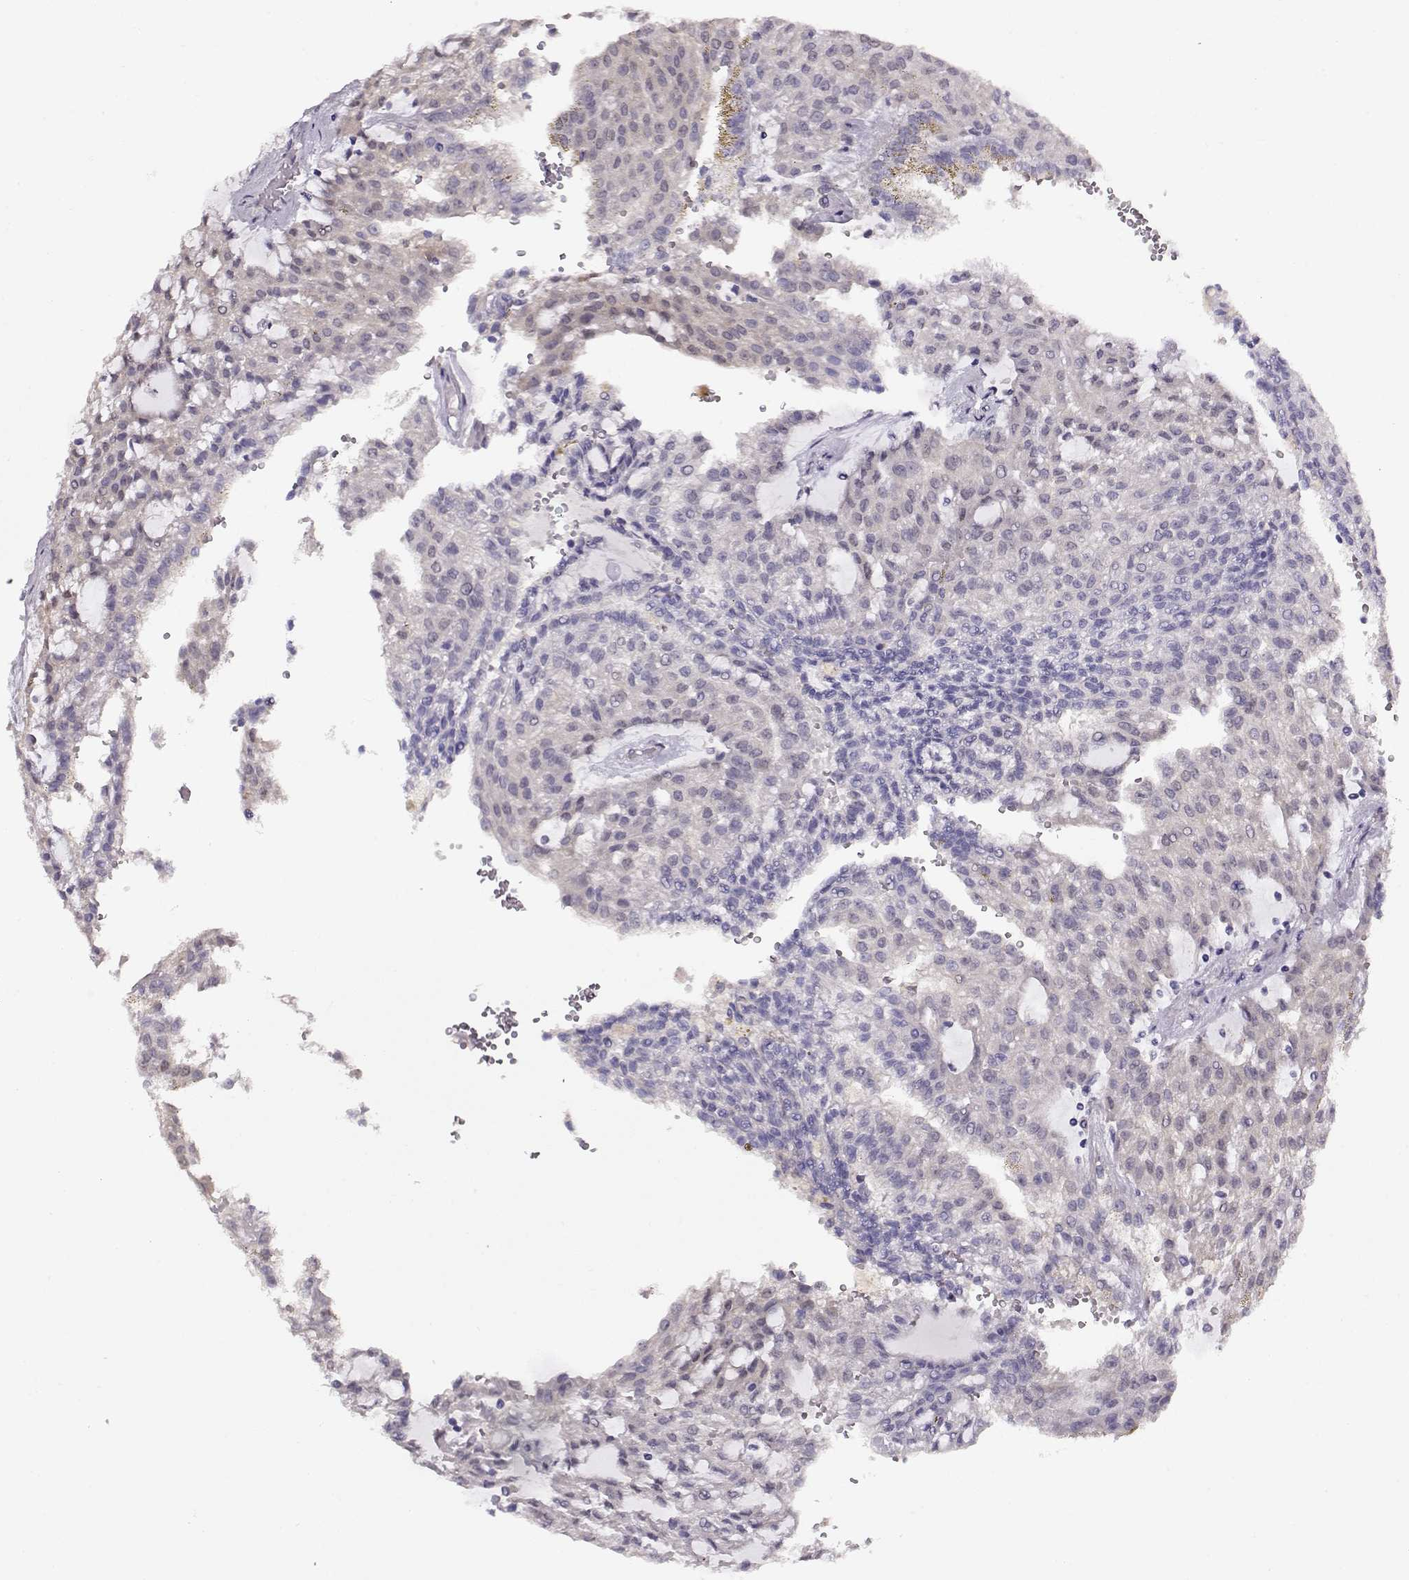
{"staining": {"intensity": "negative", "quantity": "none", "location": "none"}, "tissue": "renal cancer", "cell_type": "Tumor cells", "image_type": "cancer", "snomed": [{"axis": "morphology", "description": "Adenocarcinoma, NOS"}, {"axis": "topography", "description": "Kidney"}], "caption": "Renal adenocarcinoma was stained to show a protein in brown. There is no significant positivity in tumor cells.", "gene": "CCR8", "patient": {"sex": "male", "age": 63}}